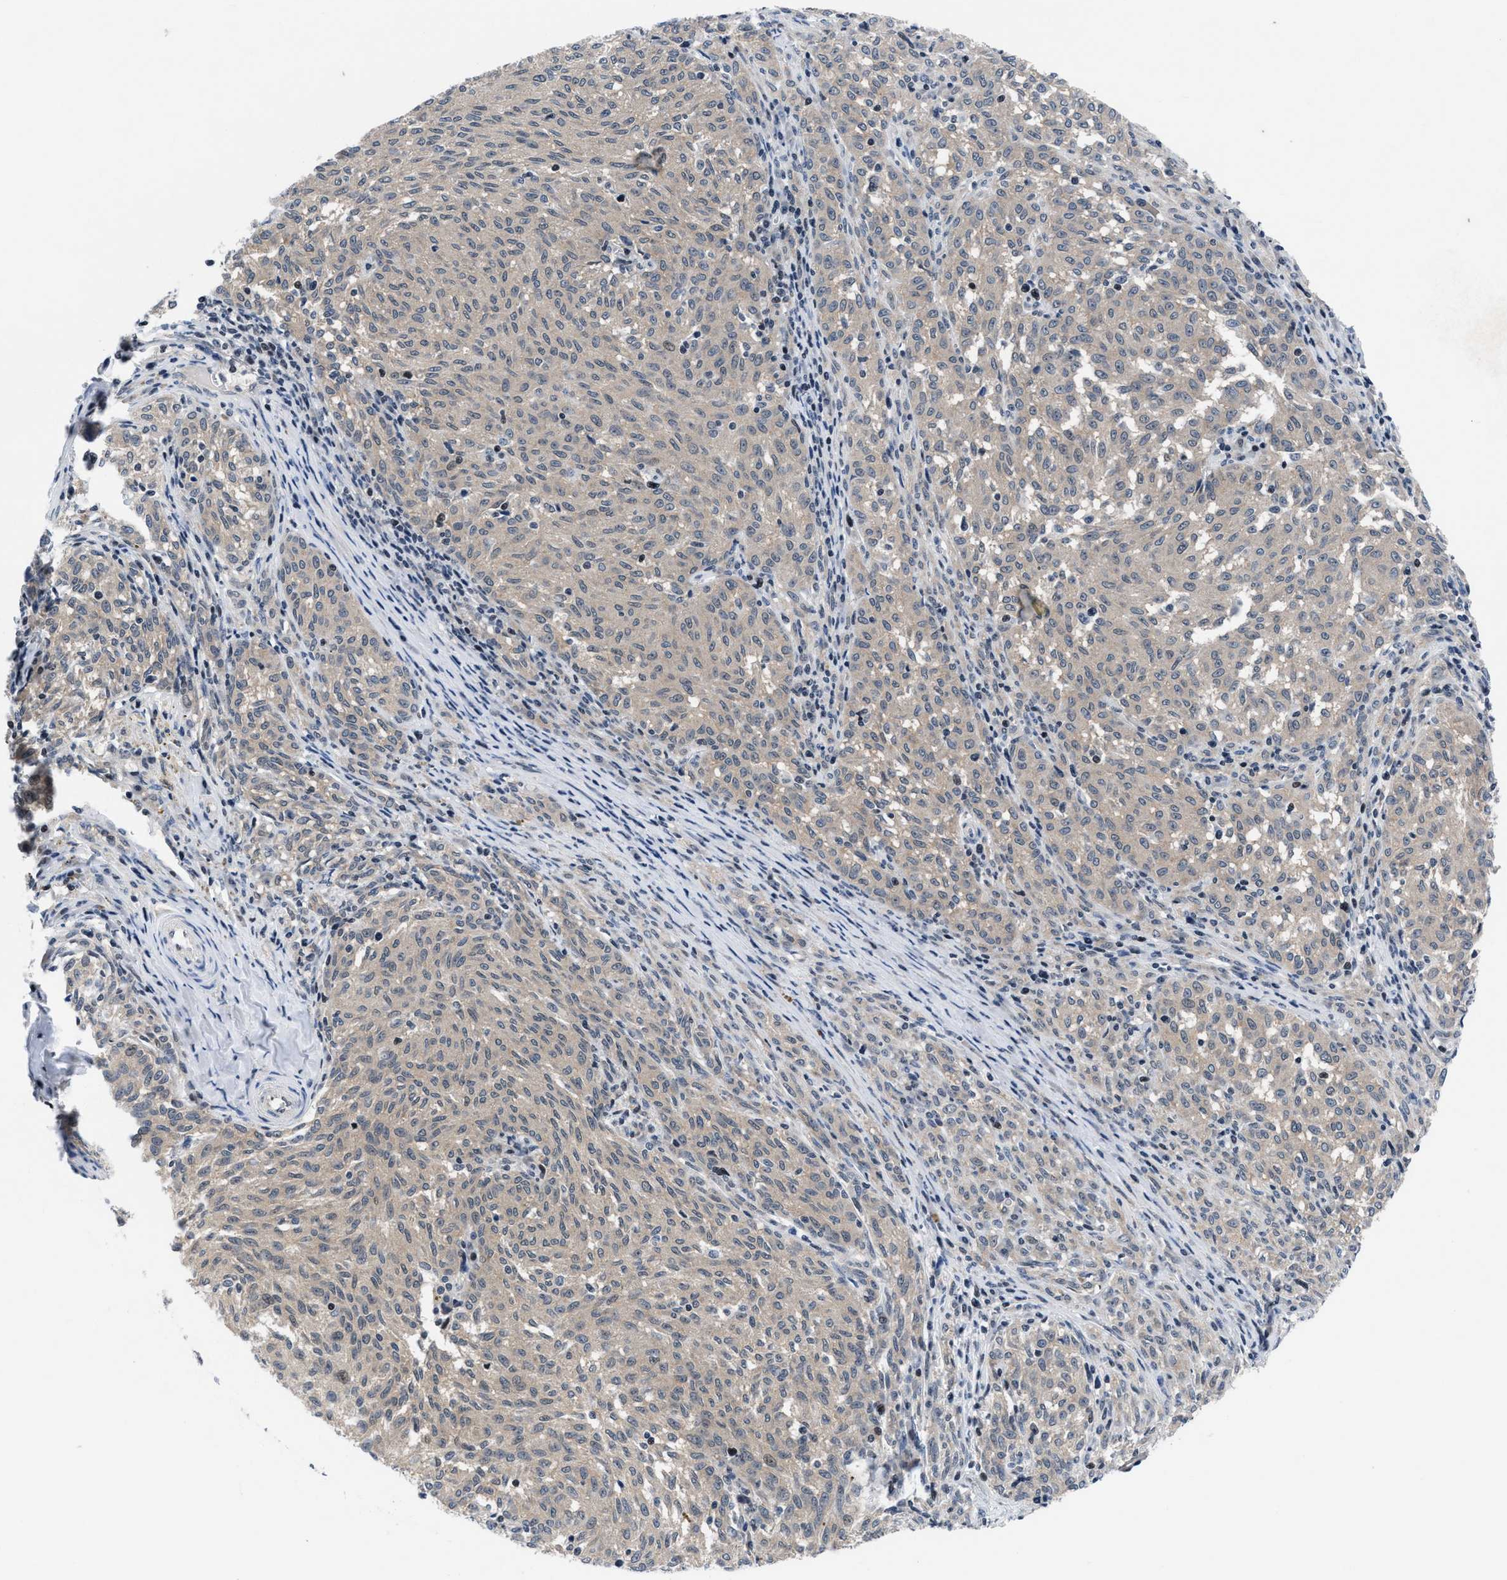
{"staining": {"intensity": "weak", "quantity": "<25%", "location": "cytoplasmic/membranous"}, "tissue": "melanoma", "cell_type": "Tumor cells", "image_type": "cancer", "snomed": [{"axis": "morphology", "description": "Malignant melanoma, NOS"}, {"axis": "topography", "description": "Skin"}], "caption": "The micrograph displays no staining of tumor cells in melanoma.", "gene": "WDR81", "patient": {"sex": "female", "age": 72}}